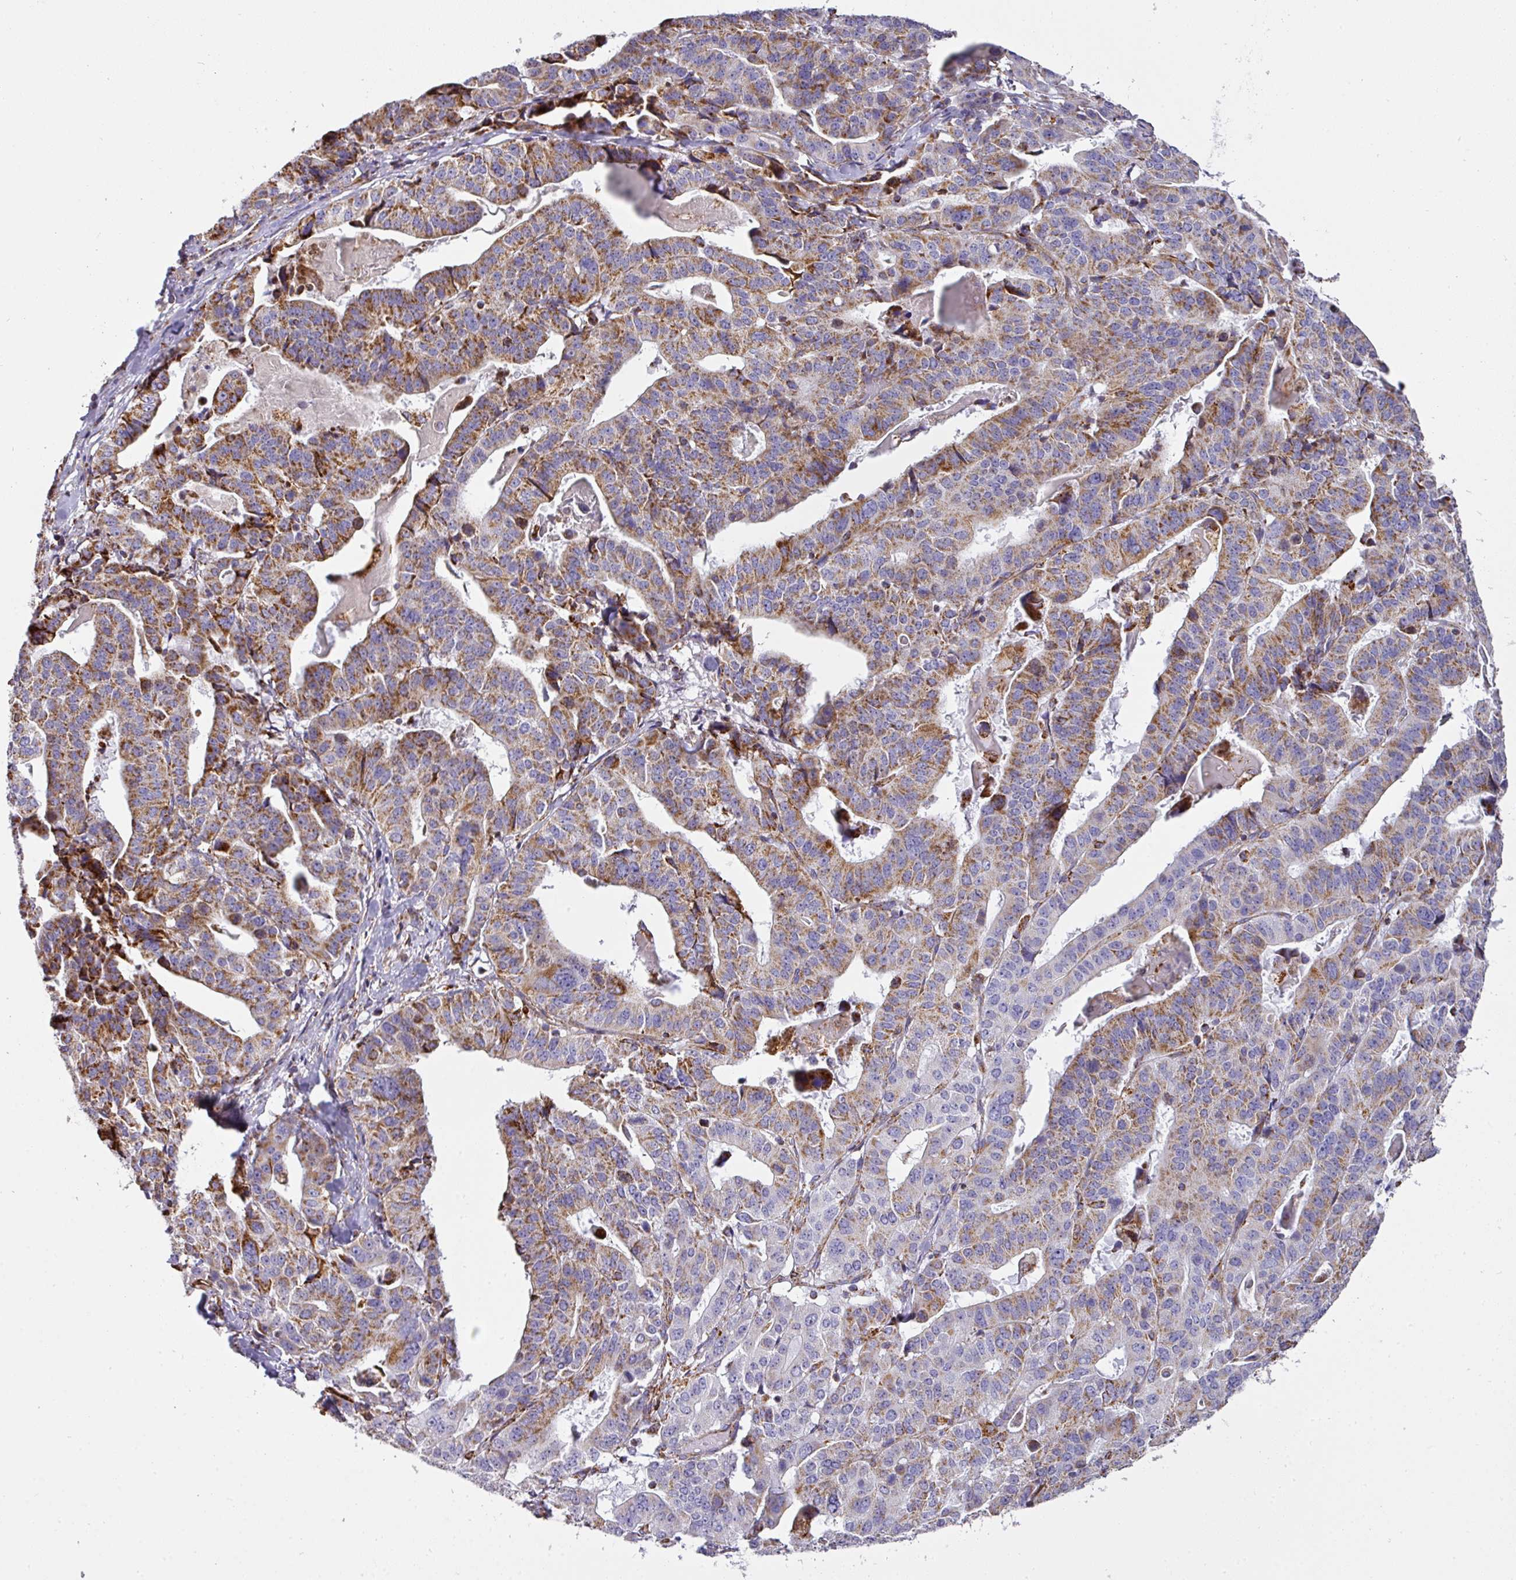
{"staining": {"intensity": "moderate", "quantity": ">75%", "location": "cytoplasmic/membranous"}, "tissue": "stomach cancer", "cell_type": "Tumor cells", "image_type": "cancer", "snomed": [{"axis": "morphology", "description": "Adenocarcinoma, NOS"}, {"axis": "topography", "description": "Stomach"}], "caption": "Moderate cytoplasmic/membranous protein positivity is present in about >75% of tumor cells in stomach adenocarcinoma. (DAB = brown stain, brightfield microscopy at high magnification).", "gene": "UQCRFS1", "patient": {"sex": "male", "age": 48}}